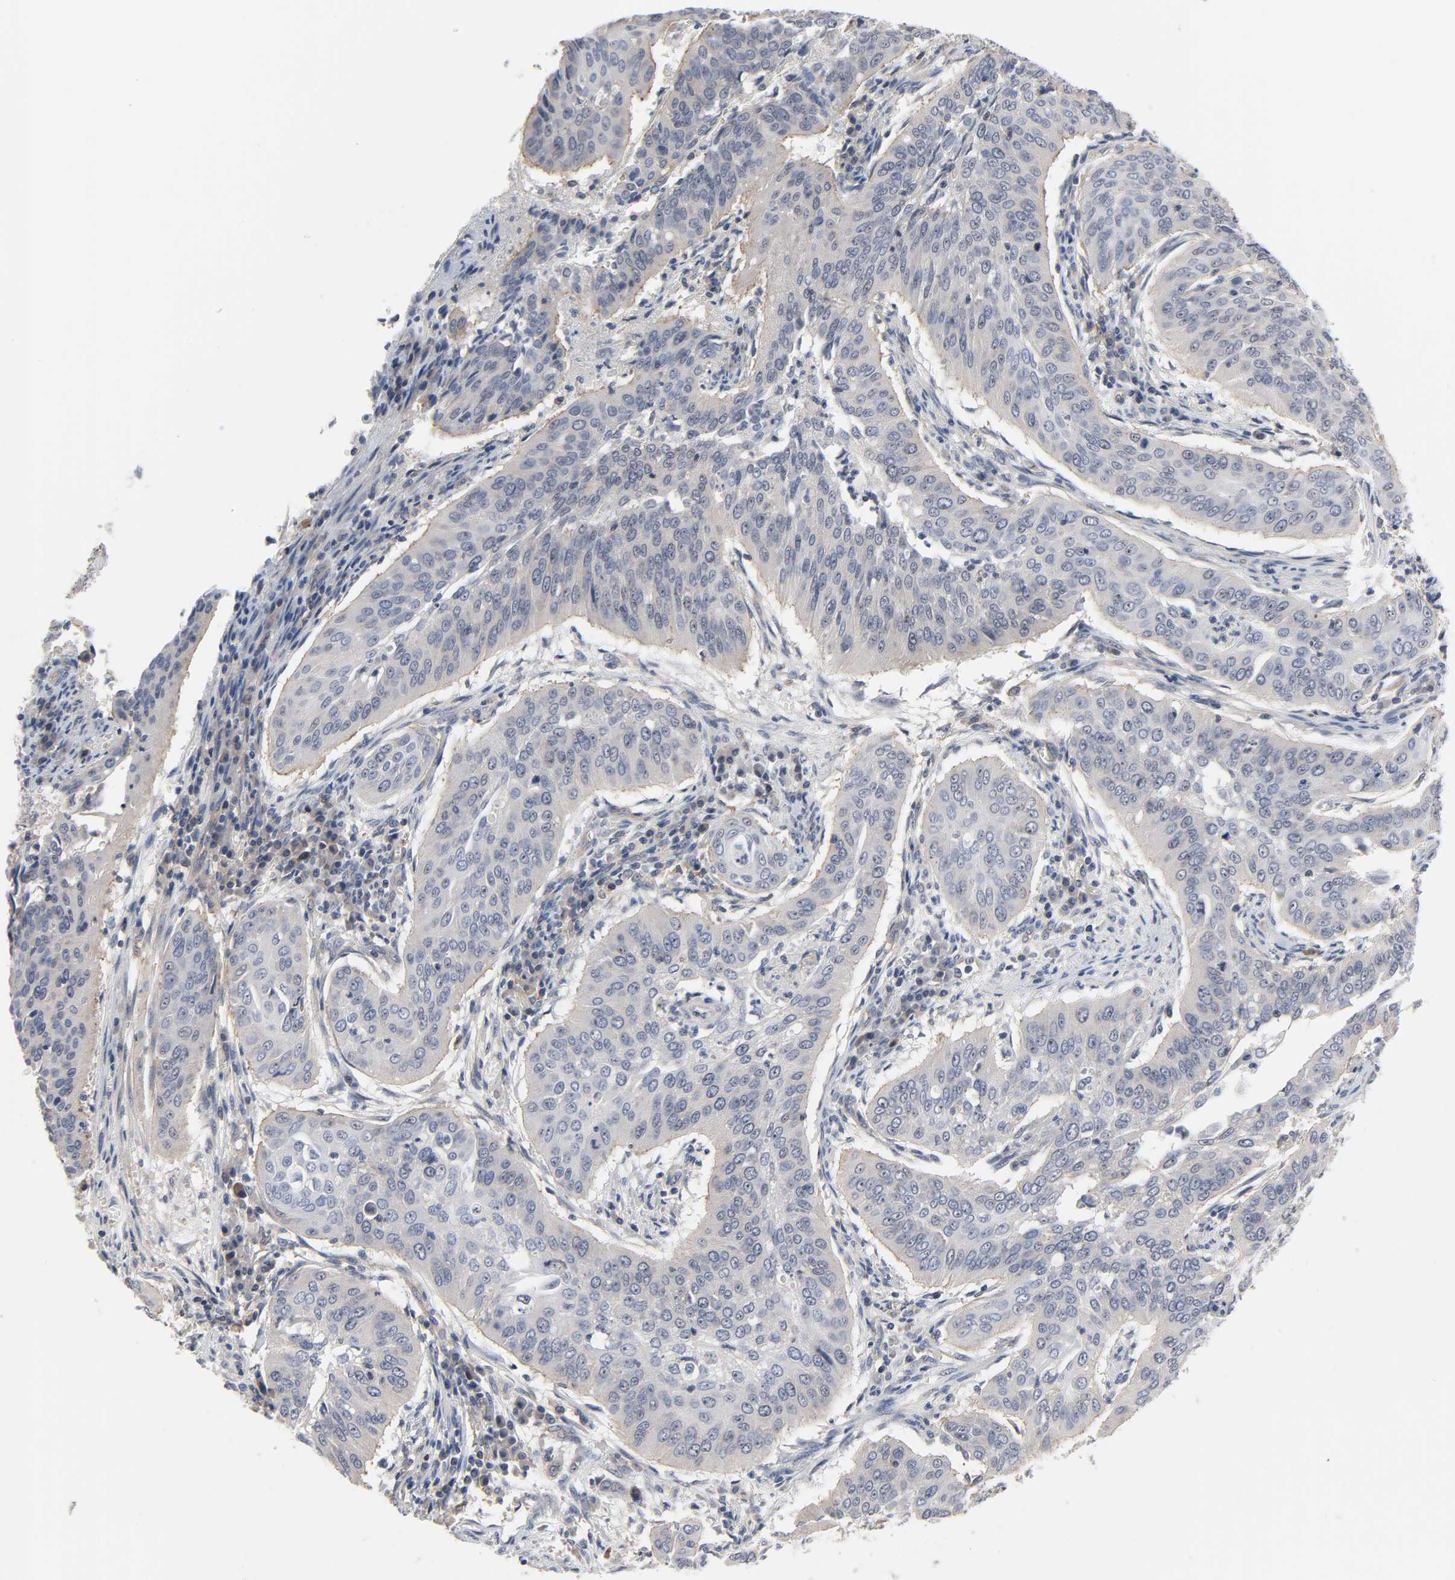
{"staining": {"intensity": "weak", "quantity": "25%-75%", "location": "cytoplasmic/membranous"}, "tissue": "cervical cancer", "cell_type": "Tumor cells", "image_type": "cancer", "snomed": [{"axis": "morphology", "description": "Squamous cell carcinoma, NOS"}, {"axis": "topography", "description": "Cervix"}], "caption": "IHC histopathology image of human squamous cell carcinoma (cervical) stained for a protein (brown), which reveals low levels of weak cytoplasmic/membranous expression in about 25%-75% of tumor cells.", "gene": "DDX10", "patient": {"sex": "female", "age": 39}}